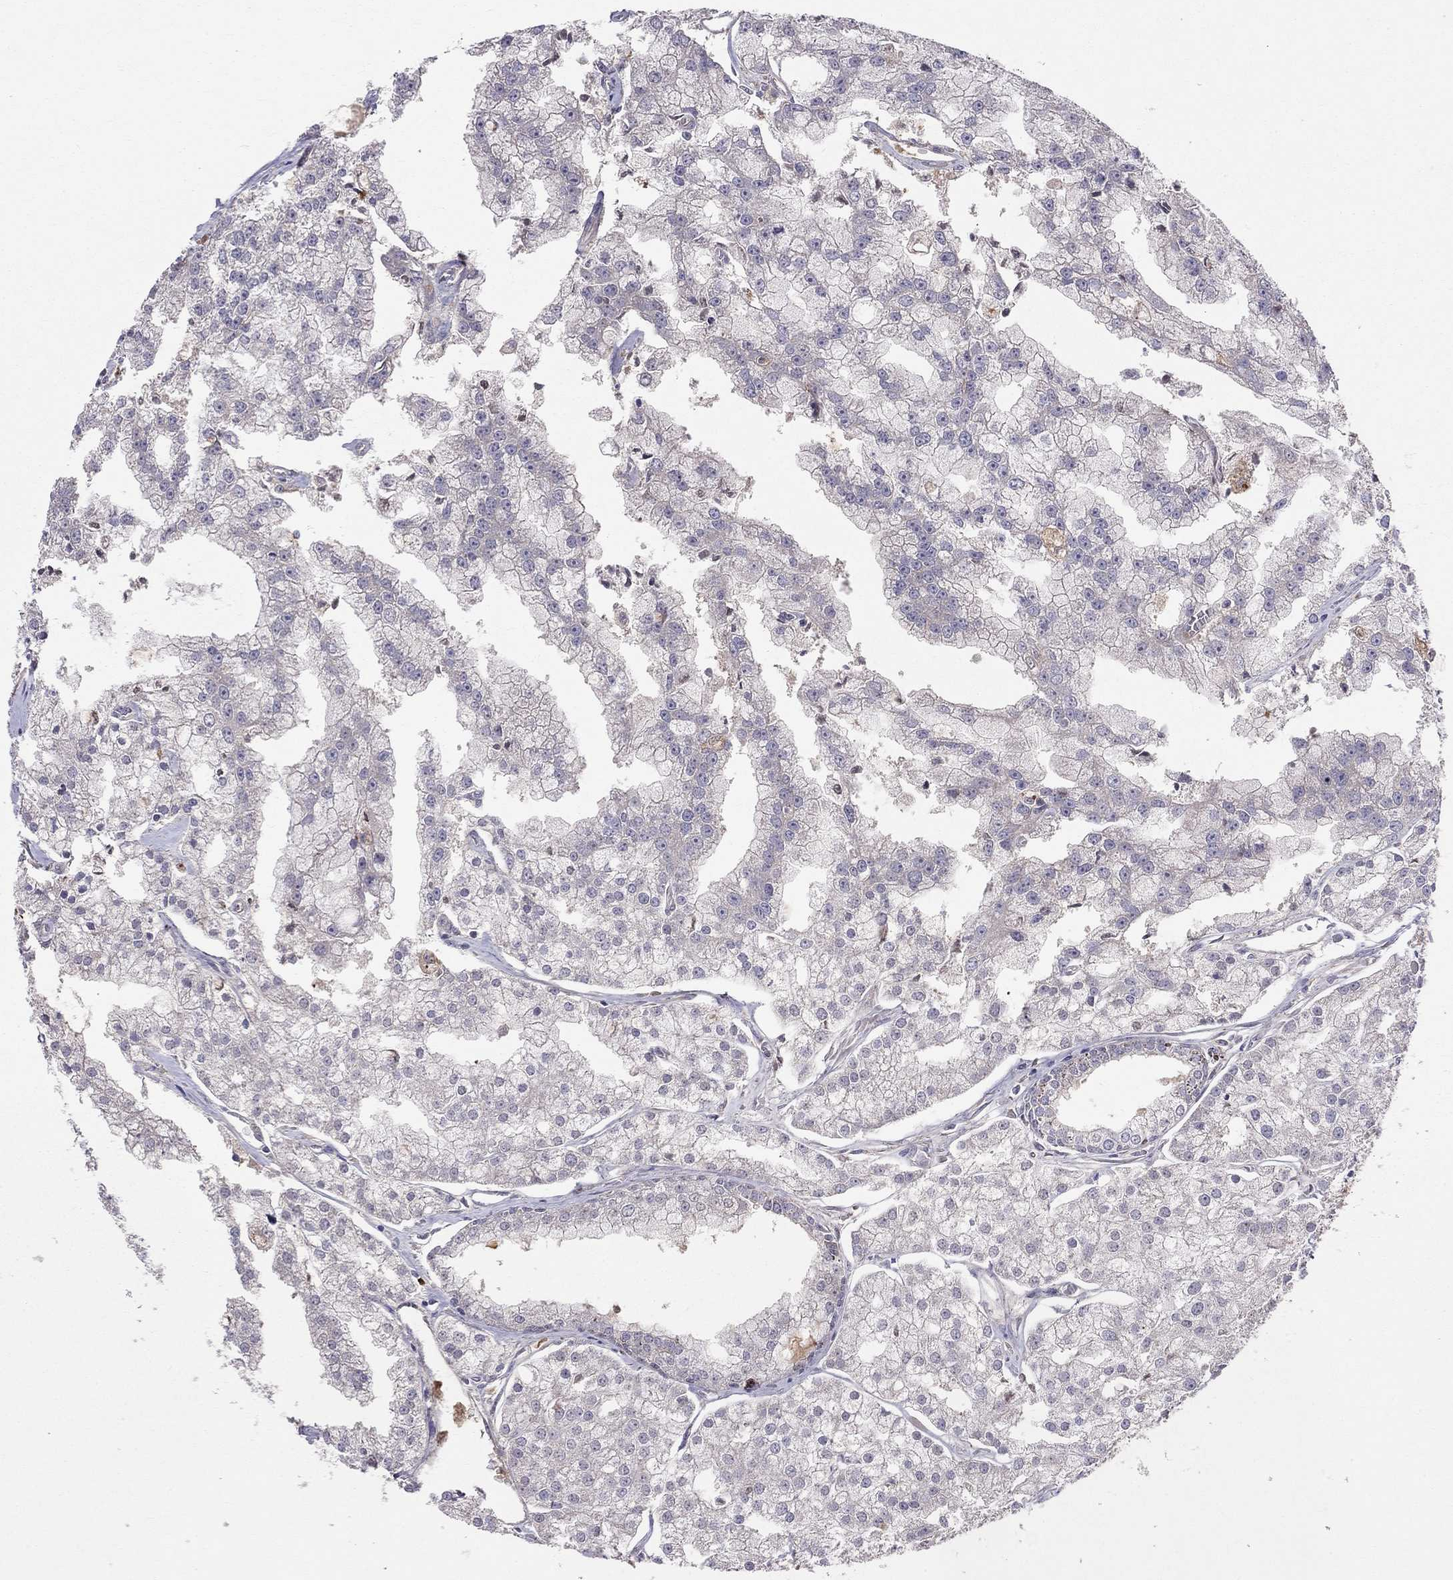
{"staining": {"intensity": "negative", "quantity": "none", "location": "none"}, "tissue": "prostate cancer", "cell_type": "Tumor cells", "image_type": "cancer", "snomed": [{"axis": "morphology", "description": "Adenocarcinoma, NOS"}, {"axis": "topography", "description": "Prostate"}], "caption": "DAB immunohistochemical staining of human prostate cancer shows no significant expression in tumor cells. (Brightfield microscopy of DAB immunohistochemistry at high magnification).", "gene": "PIK3CG", "patient": {"sex": "male", "age": 70}}